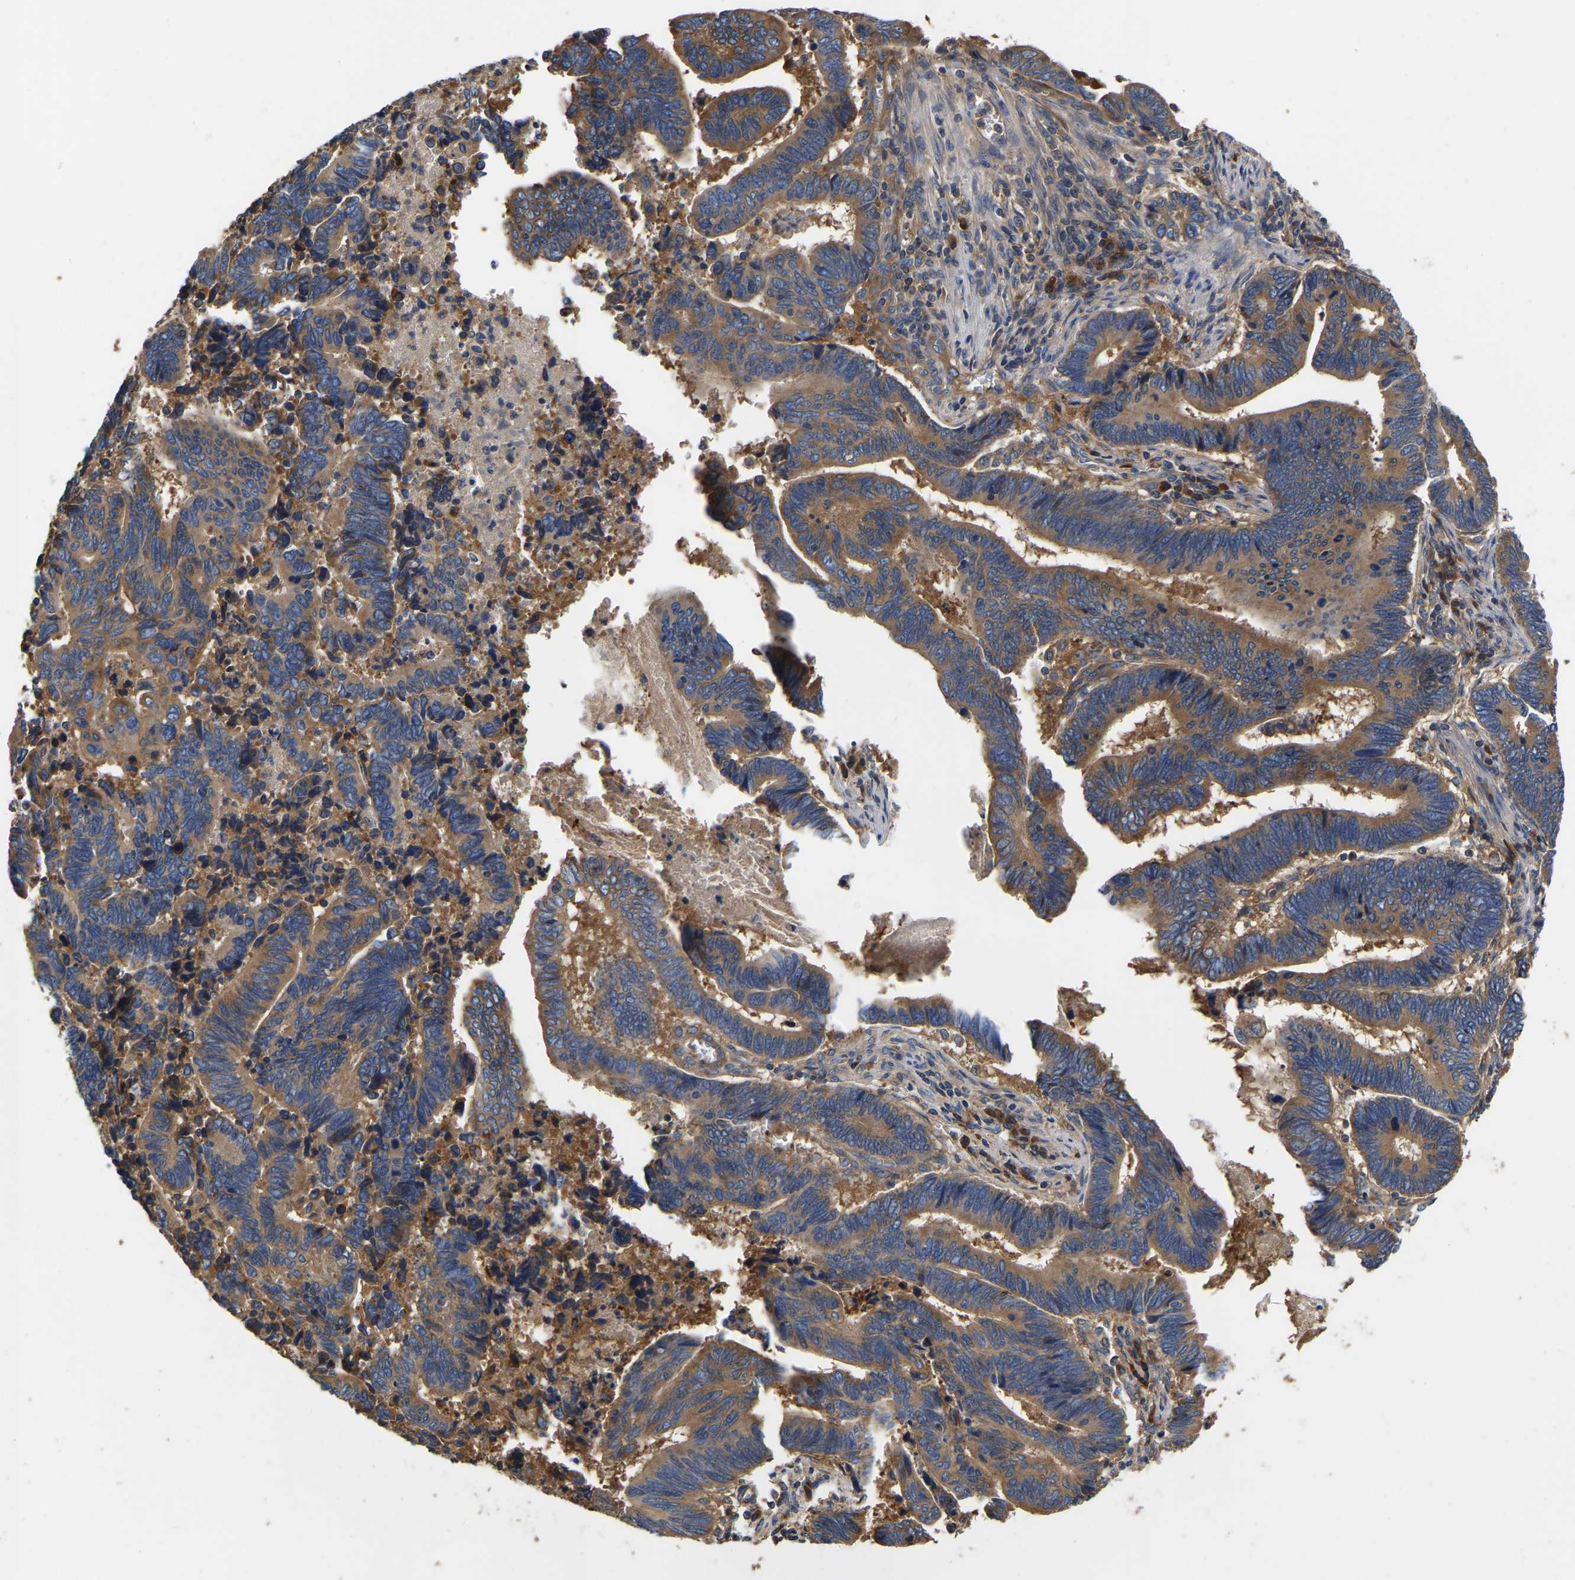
{"staining": {"intensity": "moderate", "quantity": ">75%", "location": "cytoplasmic/membranous"}, "tissue": "pancreatic cancer", "cell_type": "Tumor cells", "image_type": "cancer", "snomed": [{"axis": "morphology", "description": "Adenocarcinoma, NOS"}, {"axis": "topography", "description": "Pancreas"}], "caption": "This is a histology image of IHC staining of pancreatic adenocarcinoma, which shows moderate positivity in the cytoplasmic/membranous of tumor cells.", "gene": "GARS1", "patient": {"sex": "female", "age": 70}}